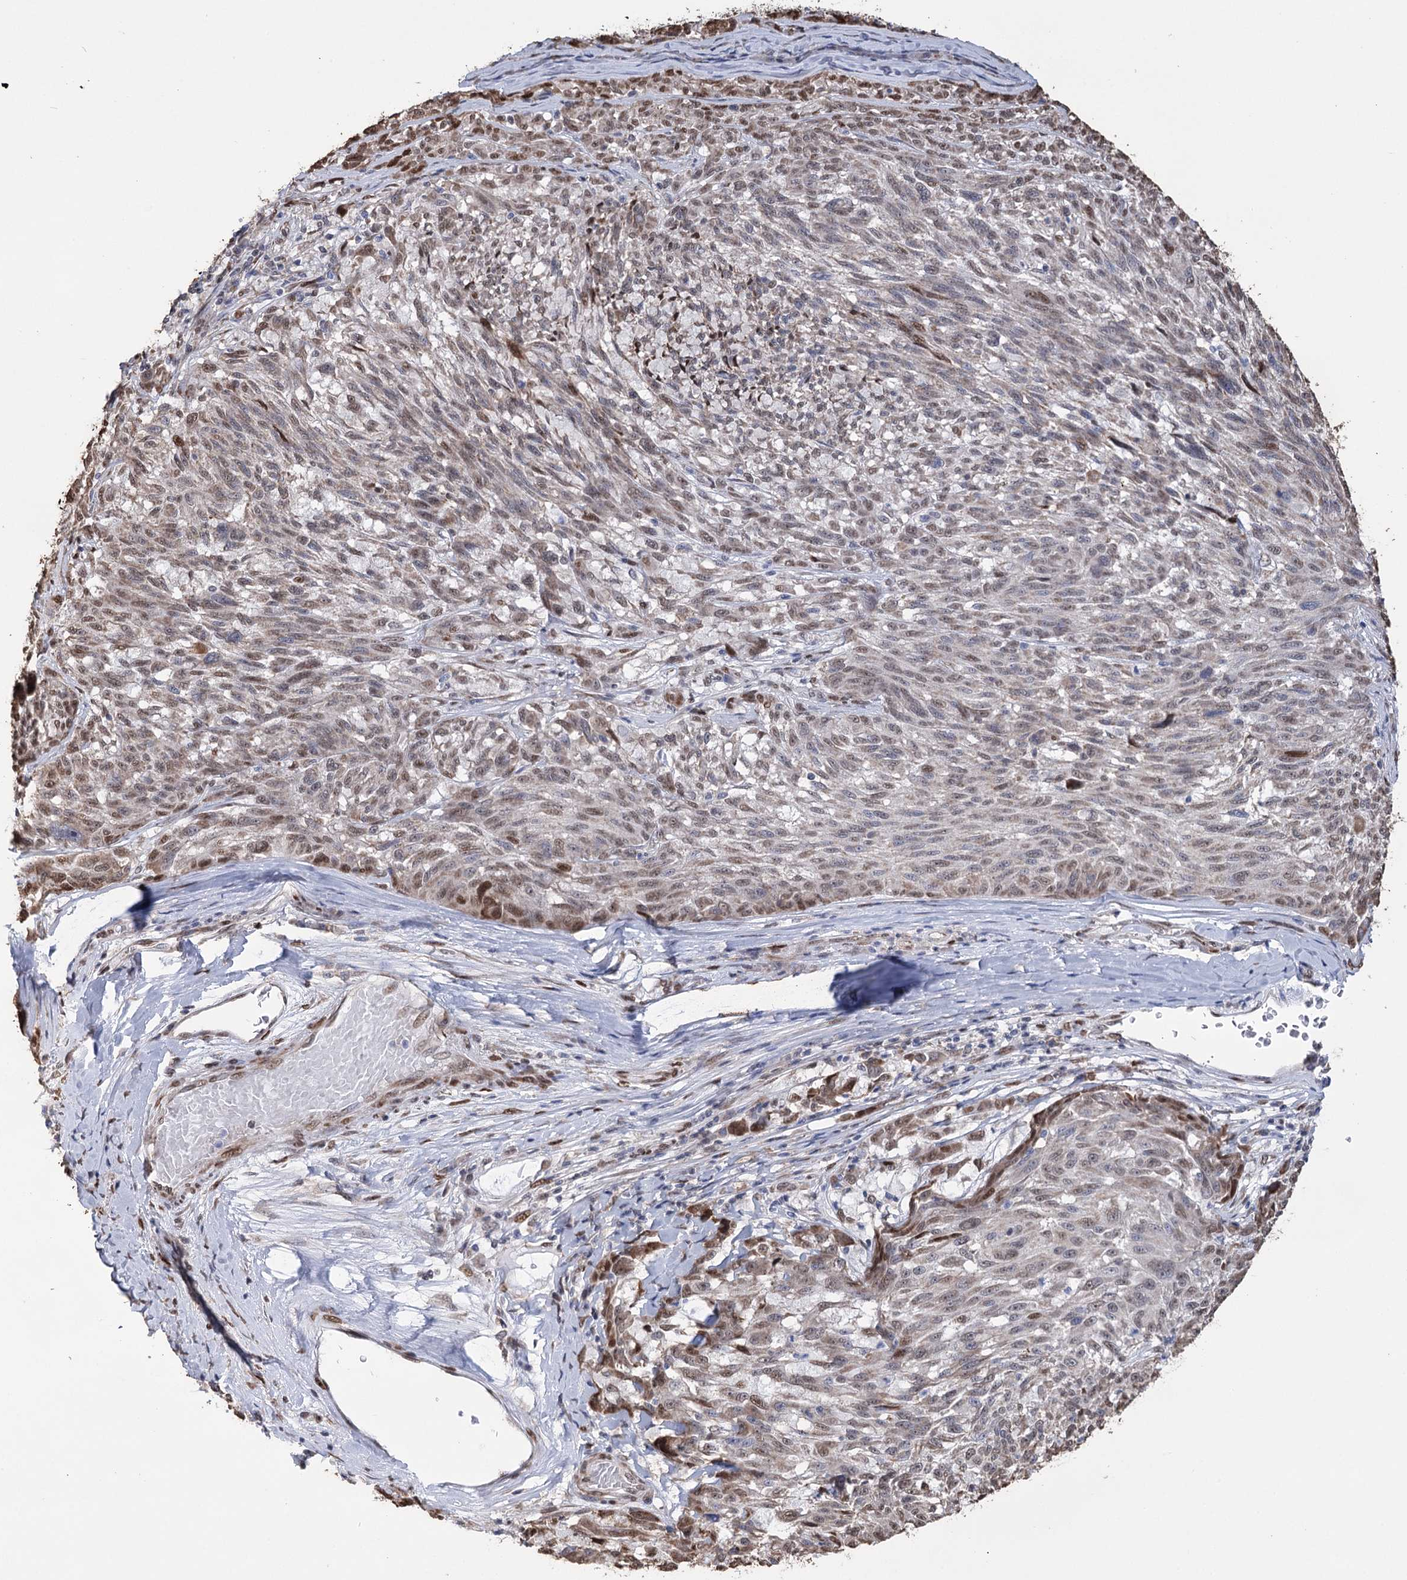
{"staining": {"intensity": "moderate", "quantity": ">75%", "location": "nuclear"}, "tissue": "melanoma", "cell_type": "Tumor cells", "image_type": "cancer", "snomed": [{"axis": "morphology", "description": "Malignant melanoma, NOS"}, {"axis": "topography", "description": "Skin"}], "caption": "A high-resolution image shows immunohistochemistry staining of malignant melanoma, which demonstrates moderate nuclear staining in approximately >75% of tumor cells.", "gene": "NFU1", "patient": {"sex": "male", "age": 53}}